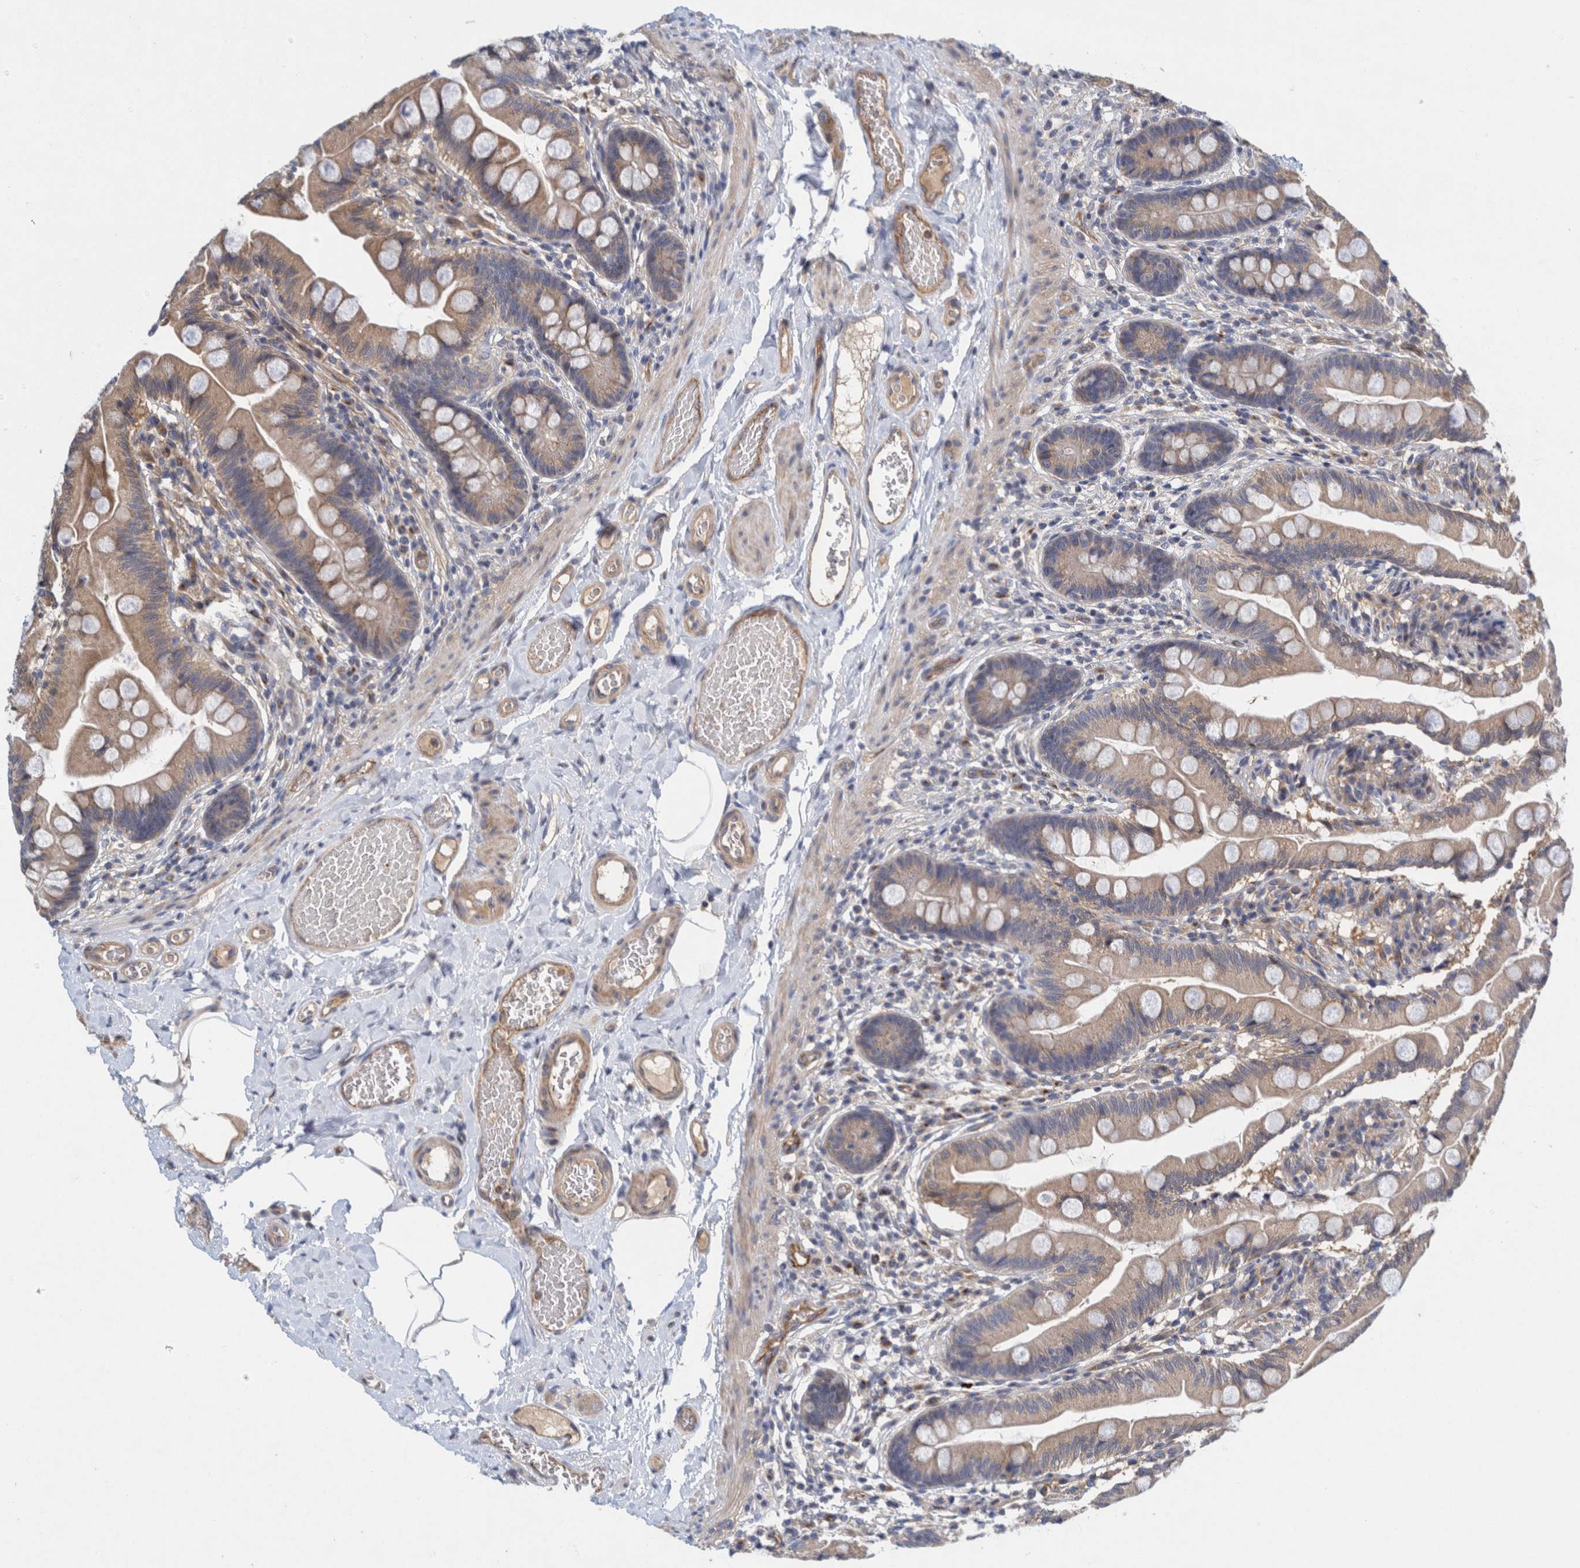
{"staining": {"intensity": "moderate", "quantity": ">75%", "location": "cytoplasmic/membranous"}, "tissue": "small intestine", "cell_type": "Glandular cells", "image_type": "normal", "snomed": [{"axis": "morphology", "description": "Normal tissue, NOS"}, {"axis": "topography", "description": "Small intestine"}], "caption": "This histopathology image shows benign small intestine stained with IHC to label a protein in brown. The cytoplasmic/membranous of glandular cells show moderate positivity for the protein. Nuclei are counter-stained blue.", "gene": "ZNF324B", "patient": {"sex": "female", "age": 56}}